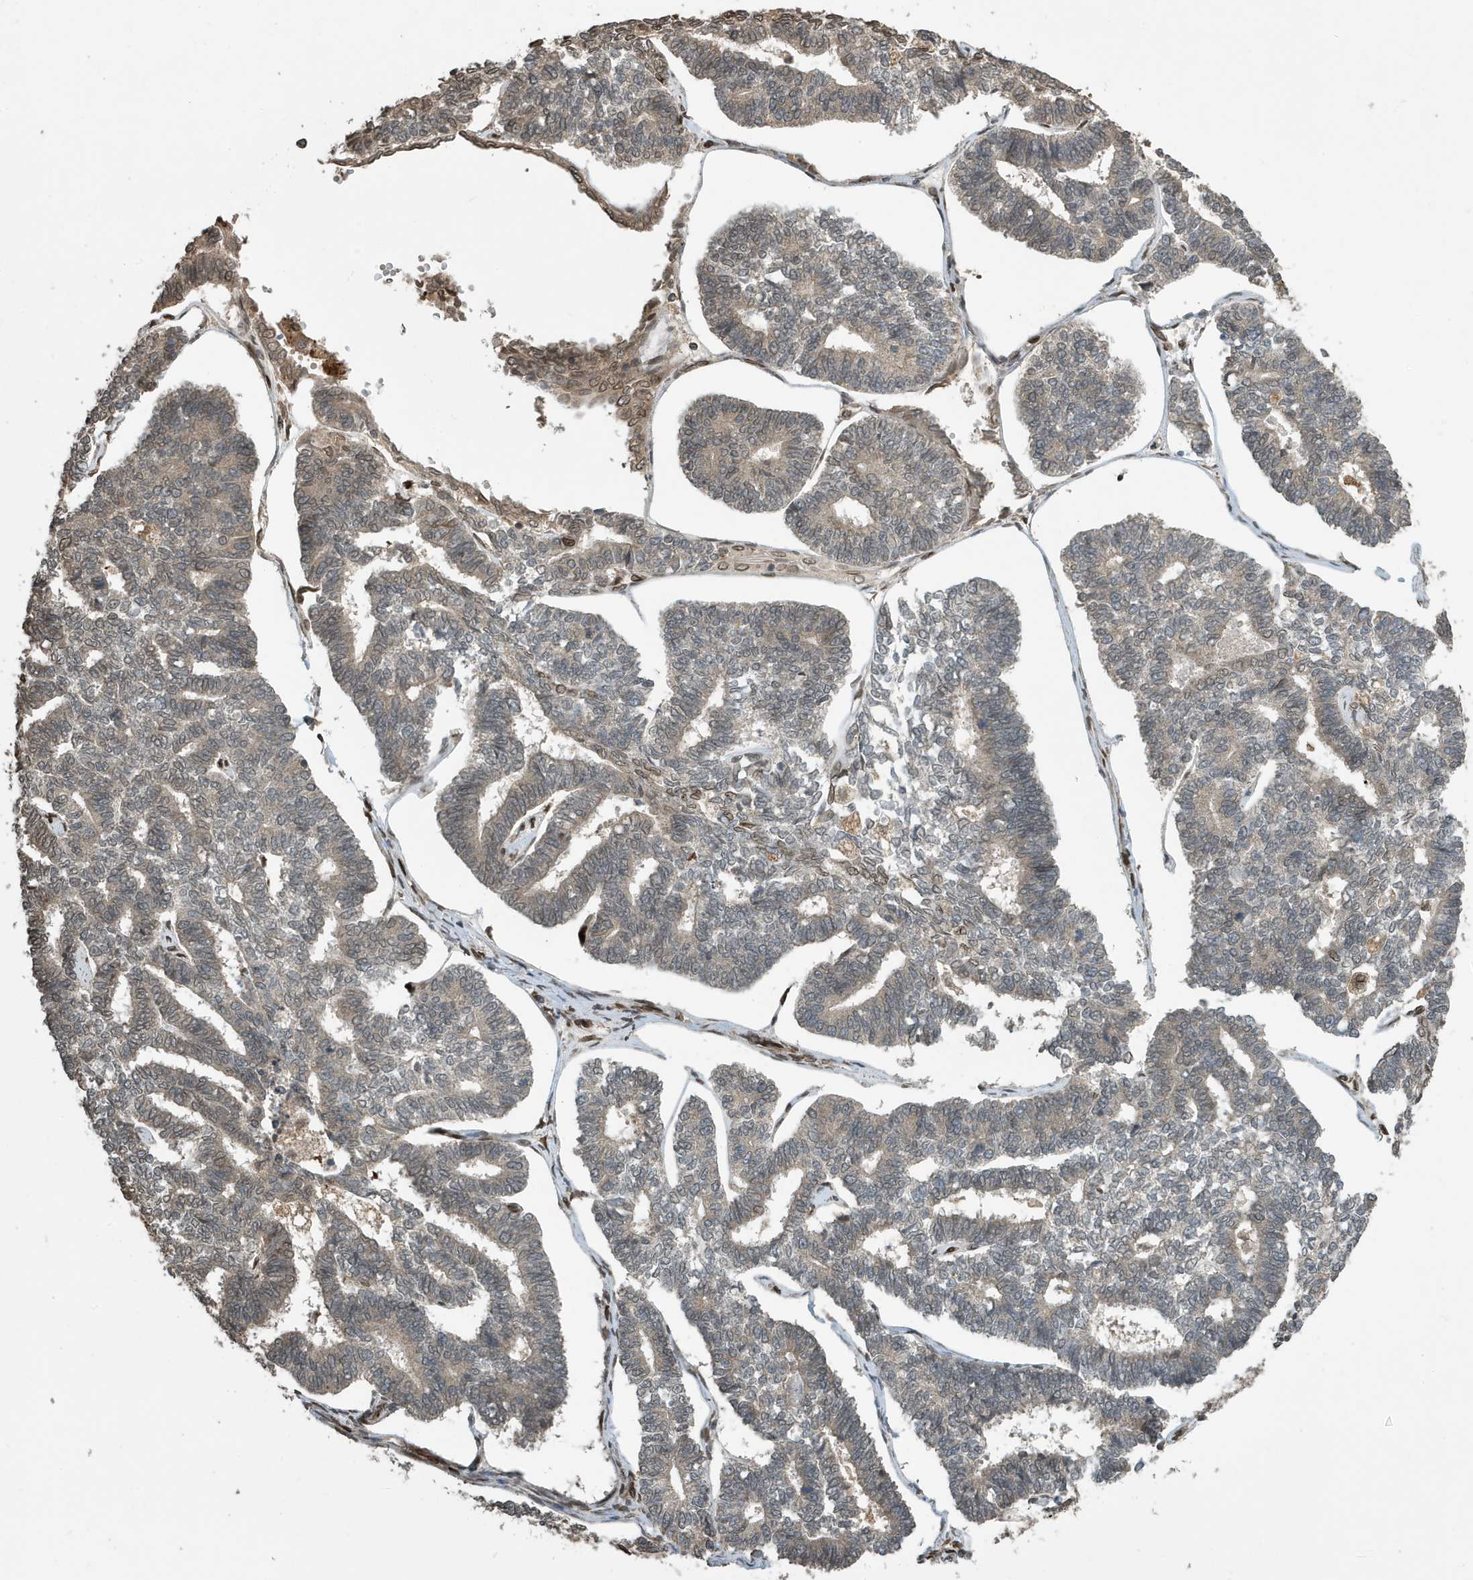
{"staining": {"intensity": "negative", "quantity": "none", "location": "none"}, "tissue": "endometrial cancer", "cell_type": "Tumor cells", "image_type": "cancer", "snomed": [{"axis": "morphology", "description": "Adenocarcinoma, NOS"}, {"axis": "topography", "description": "Endometrium"}], "caption": "The IHC photomicrograph has no significant expression in tumor cells of adenocarcinoma (endometrial) tissue.", "gene": "DUSP18", "patient": {"sex": "female", "age": 70}}